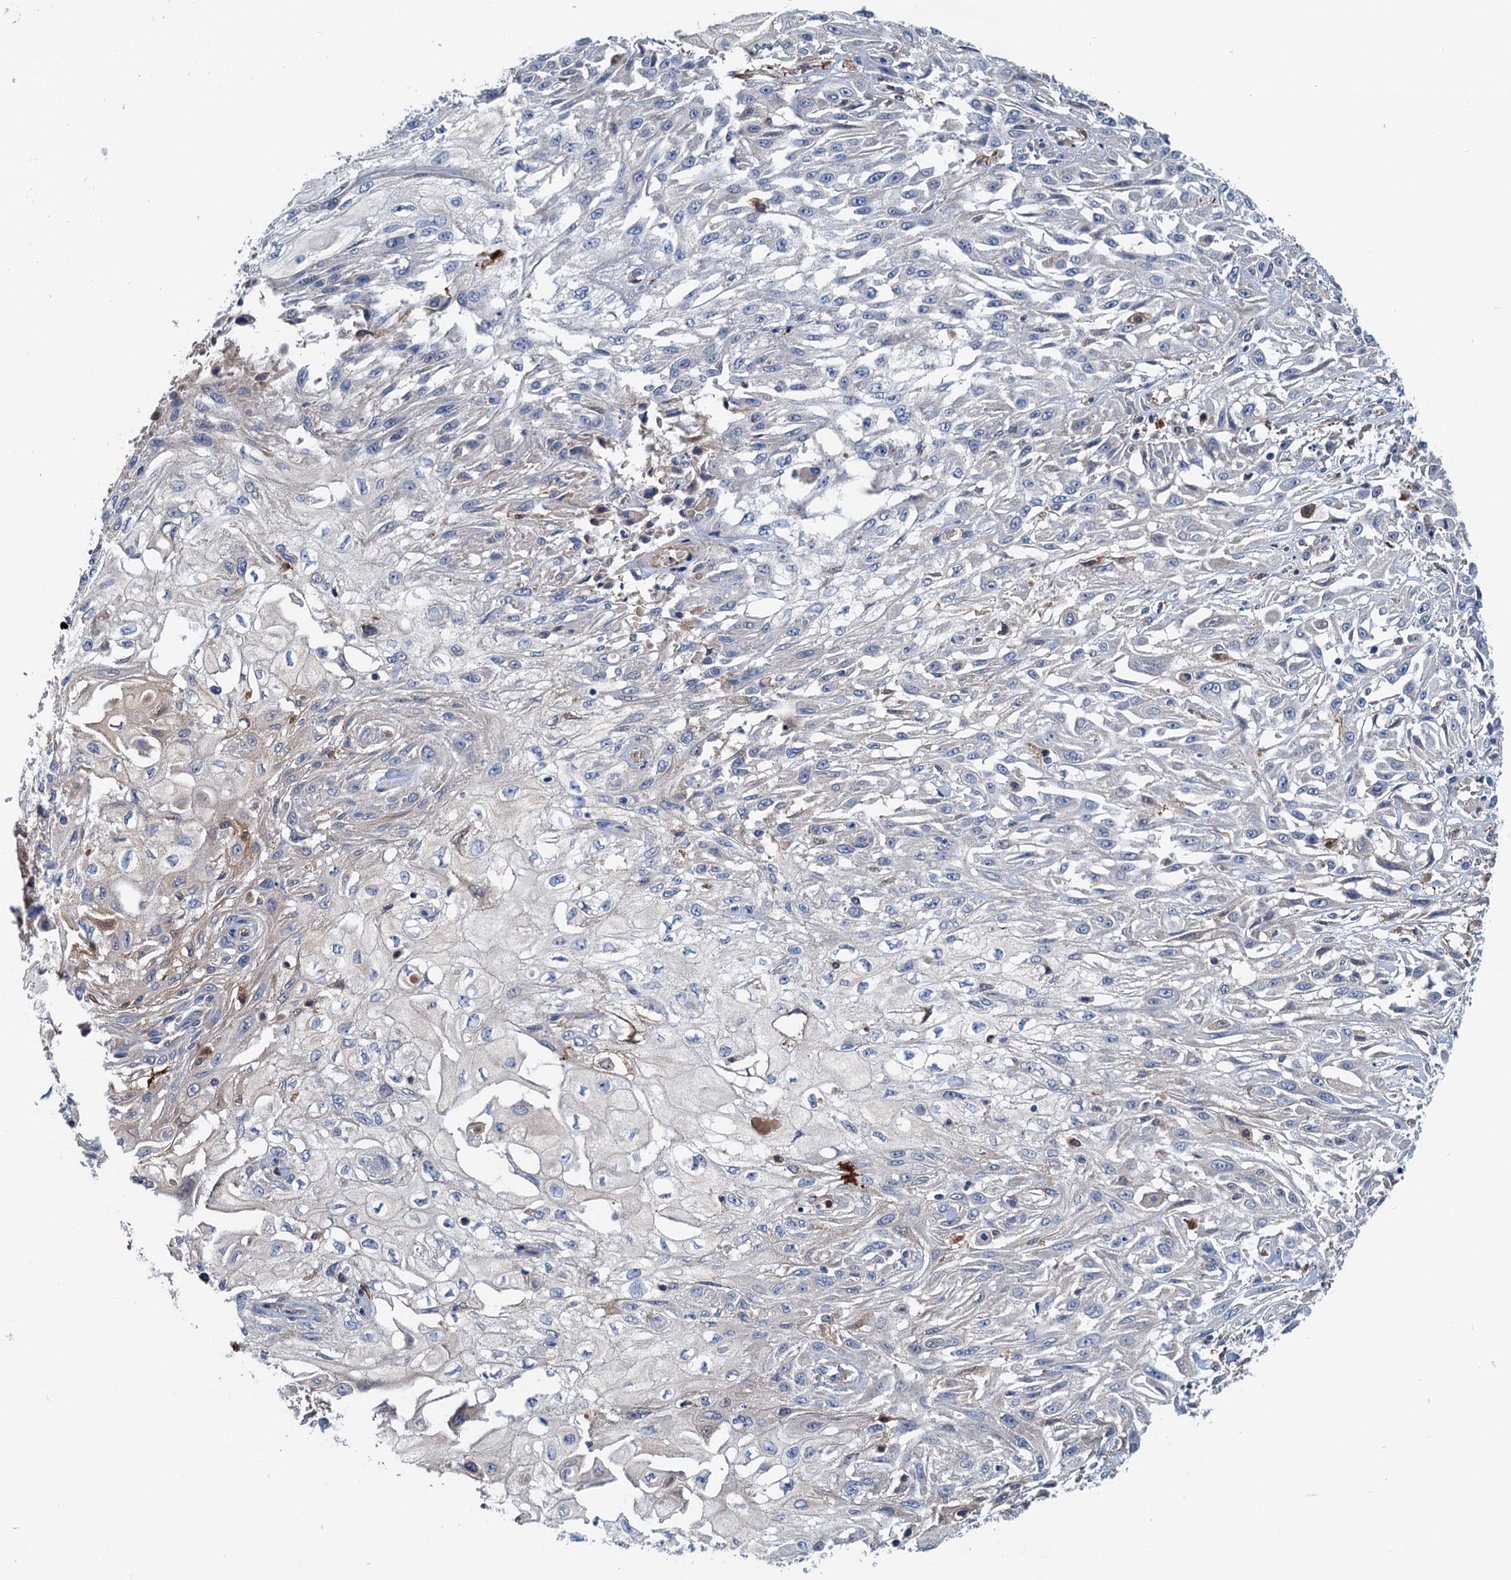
{"staining": {"intensity": "negative", "quantity": "none", "location": "none"}, "tissue": "skin cancer", "cell_type": "Tumor cells", "image_type": "cancer", "snomed": [{"axis": "morphology", "description": "Squamous cell carcinoma, NOS"}, {"axis": "morphology", "description": "Squamous cell carcinoma, metastatic, NOS"}, {"axis": "topography", "description": "Skin"}, {"axis": "topography", "description": "Lymph node"}], "caption": "This is an IHC micrograph of squamous cell carcinoma (skin). There is no expression in tumor cells.", "gene": "CSTPP1", "patient": {"sex": "male", "age": 75}}